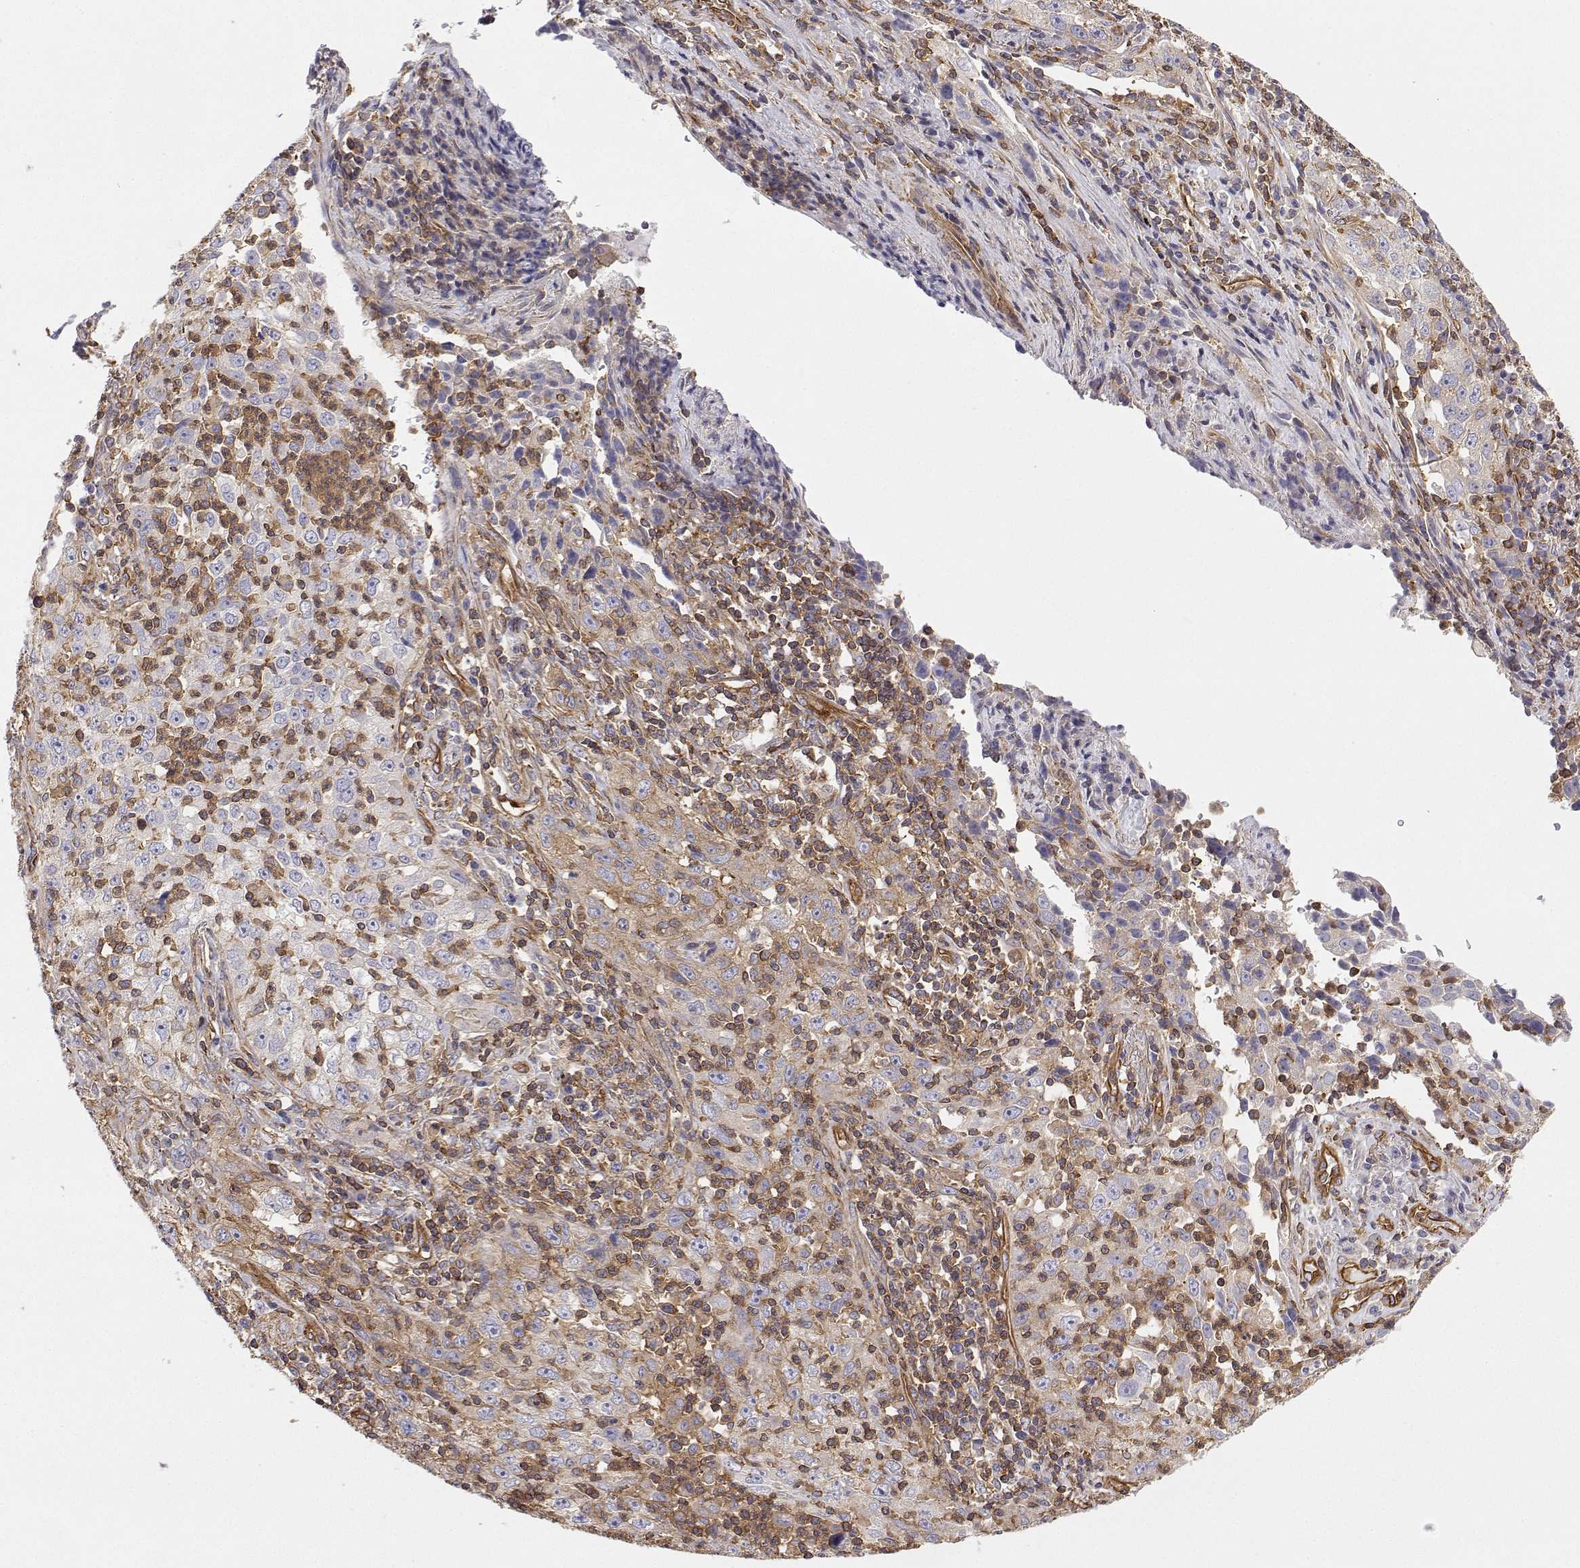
{"staining": {"intensity": "negative", "quantity": "none", "location": "none"}, "tissue": "lung cancer", "cell_type": "Tumor cells", "image_type": "cancer", "snomed": [{"axis": "morphology", "description": "Squamous cell carcinoma, NOS"}, {"axis": "topography", "description": "Lung"}], "caption": "The micrograph demonstrates no significant staining in tumor cells of lung cancer (squamous cell carcinoma).", "gene": "MYH9", "patient": {"sex": "male", "age": 71}}